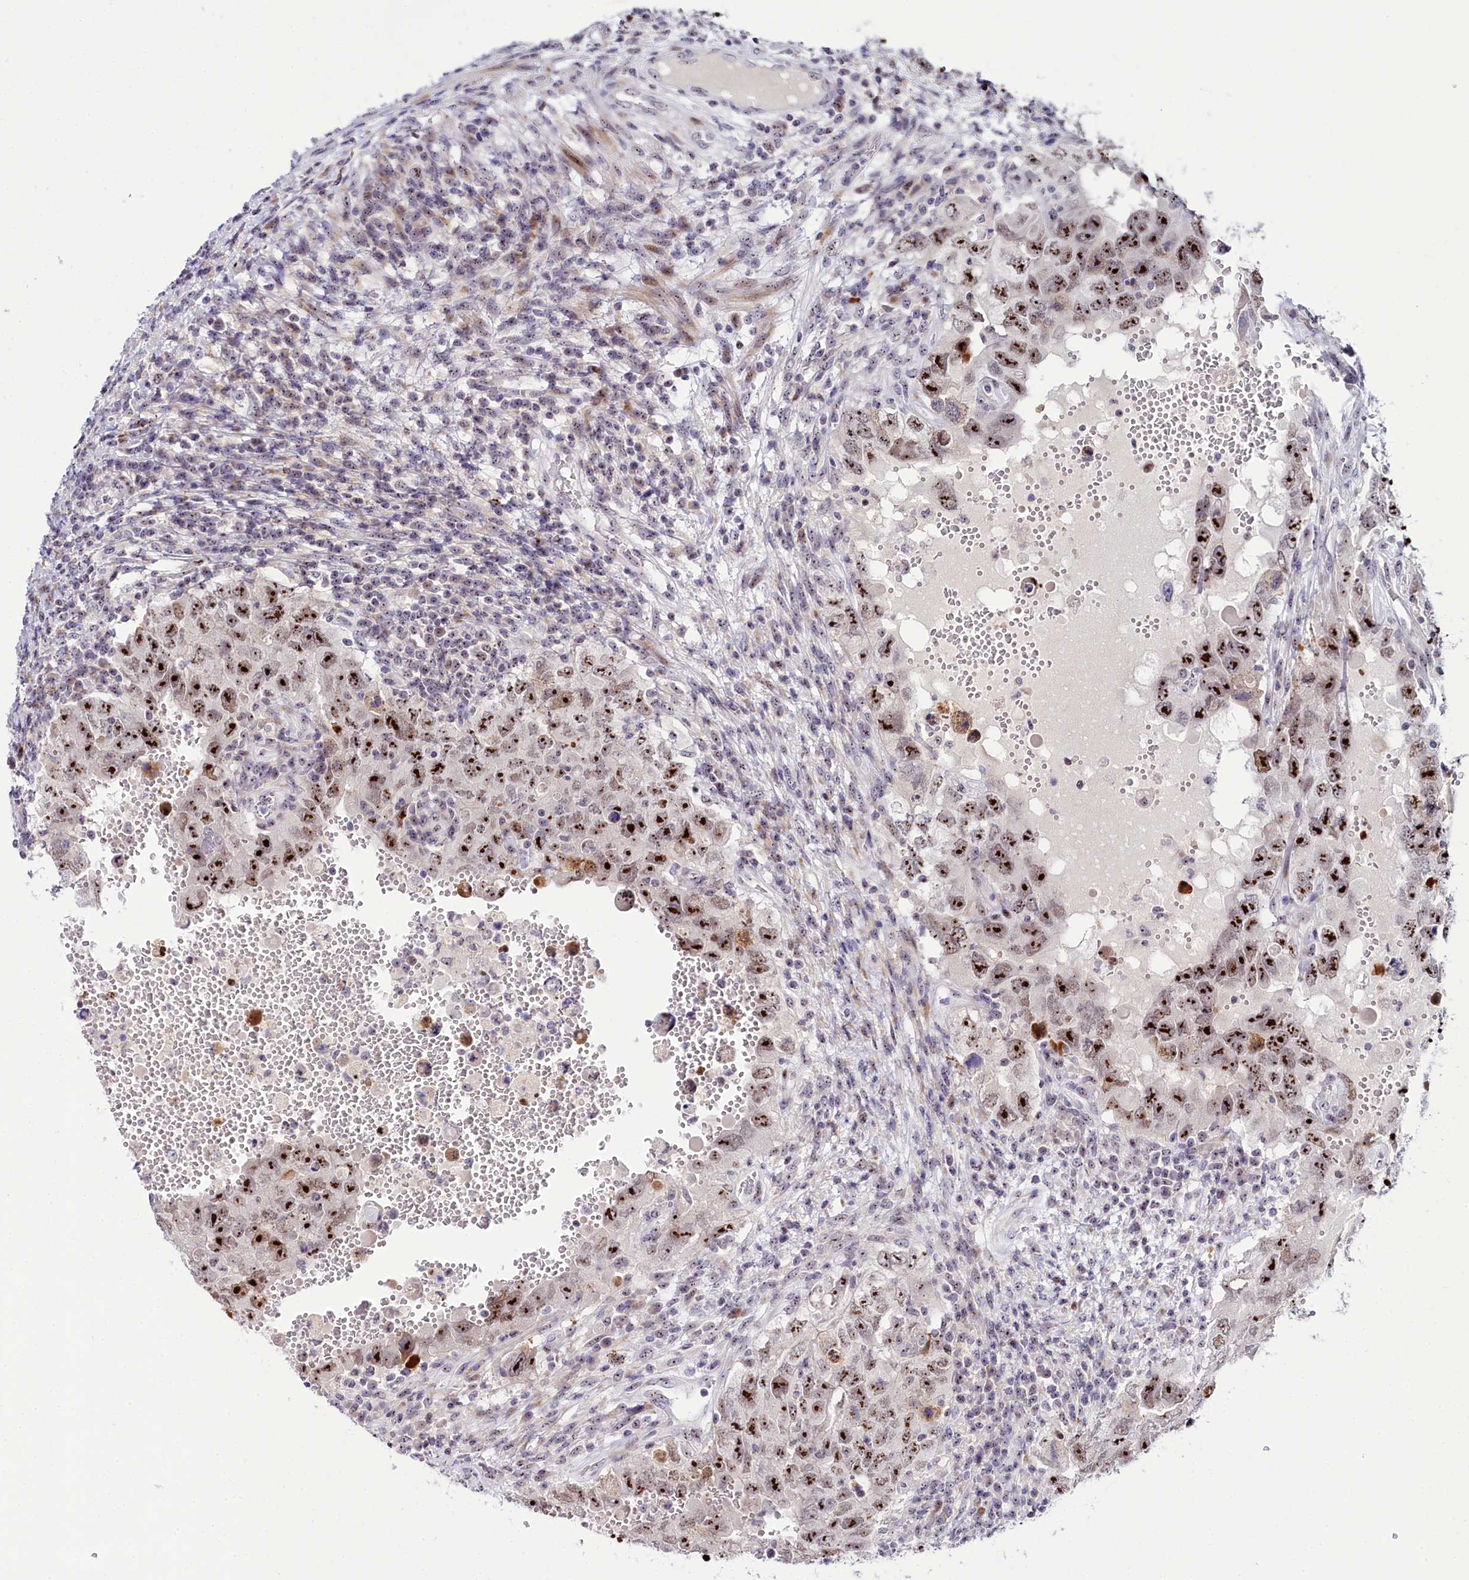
{"staining": {"intensity": "strong", "quantity": ">75%", "location": "nuclear"}, "tissue": "testis cancer", "cell_type": "Tumor cells", "image_type": "cancer", "snomed": [{"axis": "morphology", "description": "Carcinoma, Embryonal, NOS"}, {"axis": "topography", "description": "Testis"}], "caption": "High-magnification brightfield microscopy of embryonal carcinoma (testis) stained with DAB (3,3'-diaminobenzidine) (brown) and counterstained with hematoxylin (blue). tumor cells exhibit strong nuclear expression is present in about>75% of cells.", "gene": "TCOF1", "patient": {"sex": "male", "age": 26}}